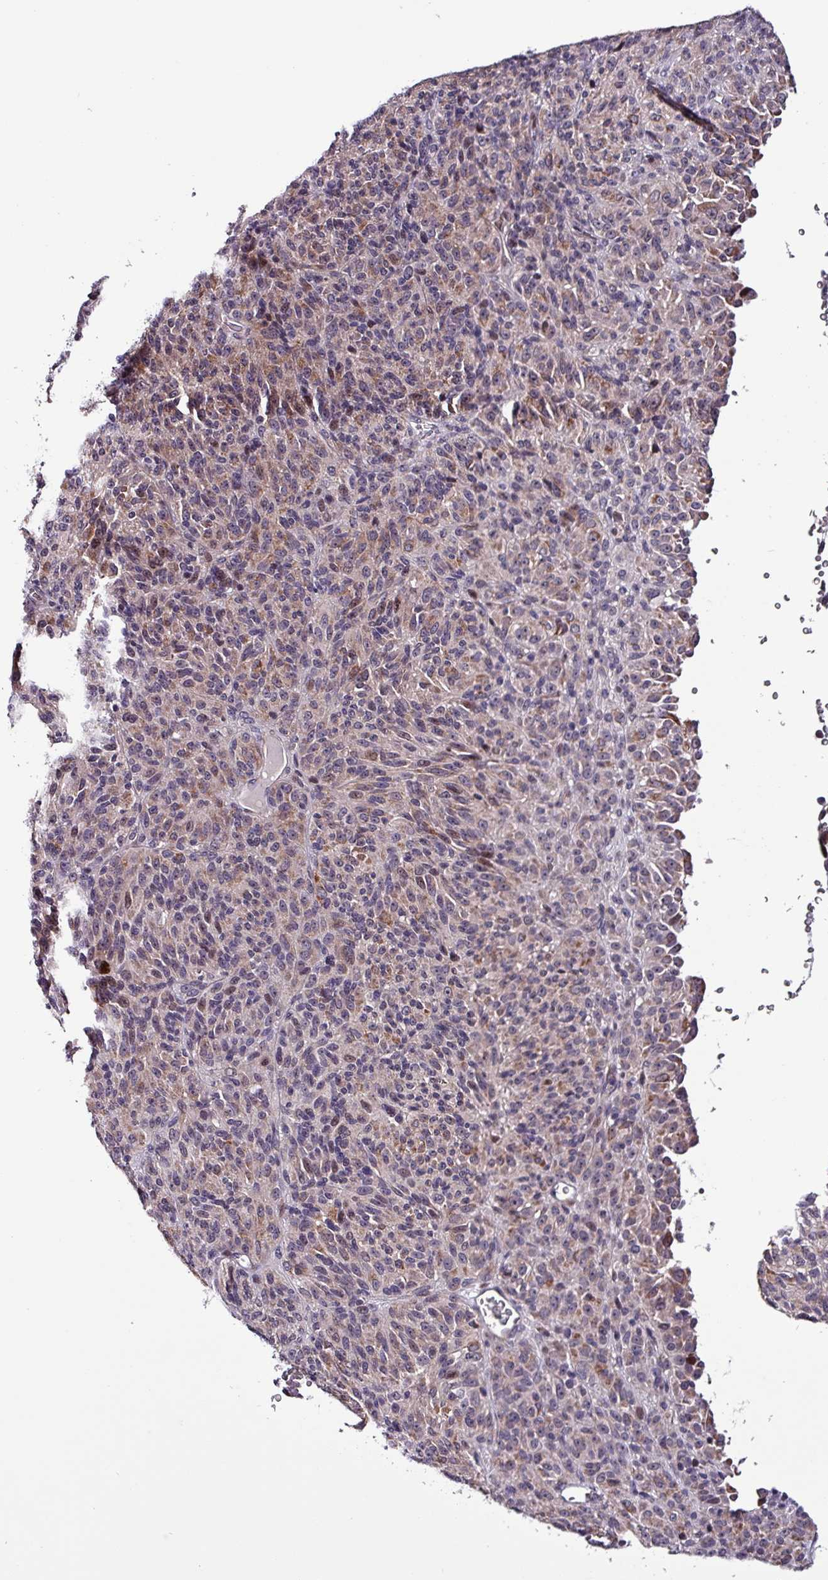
{"staining": {"intensity": "weak", "quantity": "<25%", "location": "cytoplasmic/membranous"}, "tissue": "melanoma", "cell_type": "Tumor cells", "image_type": "cancer", "snomed": [{"axis": "morphology", "description": "Malignant melanoma, Metastatic site"}, {"axis": "topography", "description": "Brain"}], "caption": "Protein analysis of malignant melanoma (metastatic site) reveals no significant staining in tumor cells. (Brightfield microscopy of DAB (3,3'-diaminobenzidine) immunohistochemistry (IHC) at high magnification).", "gene": "GRAPL", "patient": {"sex": "female", "age": 56}}